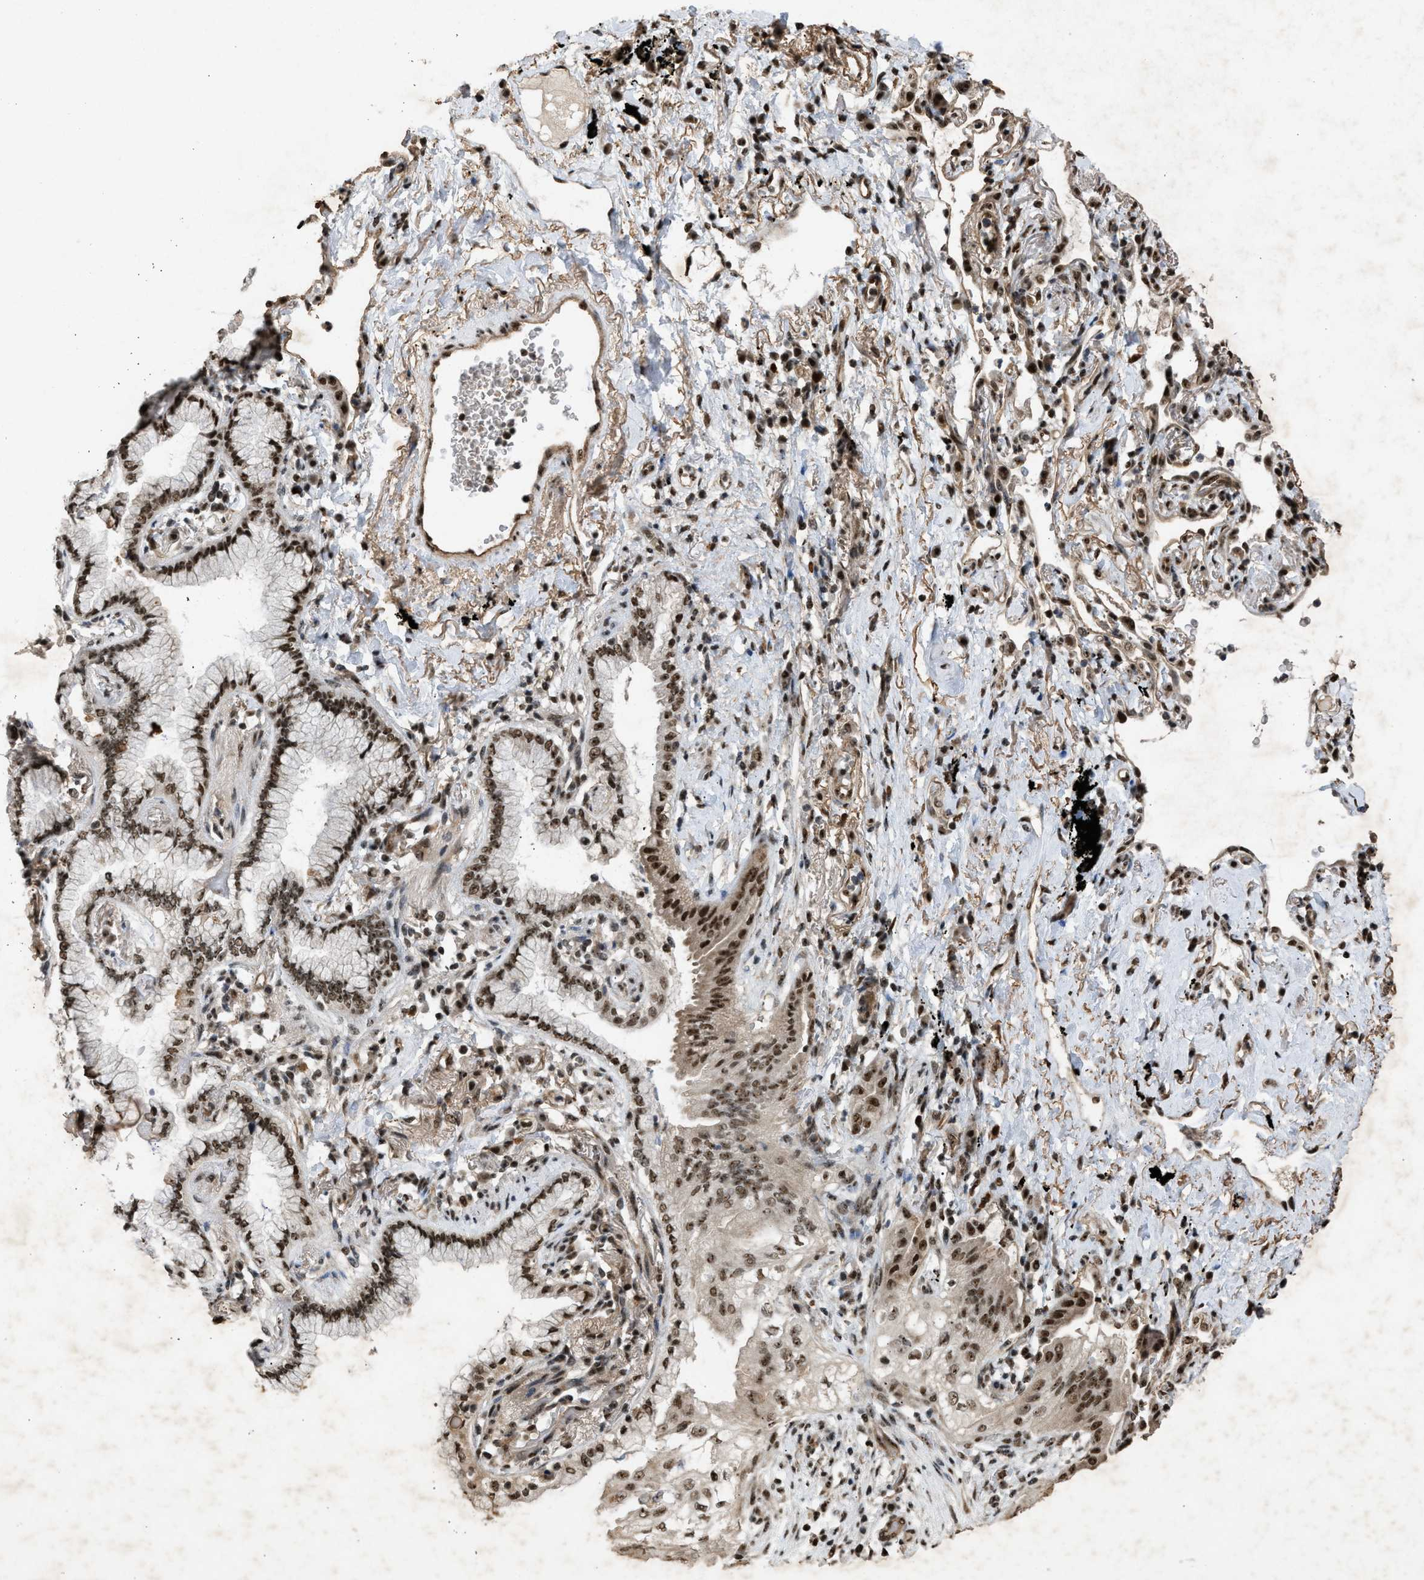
{"staining": {"intensity": "strong", "quantity": ">75%", "location": "cytoplasmic/membranous,nuclear"}, "tissue": "lung cancer", "cell_type": "Tumor cells", "image_type": "cancer", "snomed": [{"axis": "morphology", "description": "Normal tissue, NOS"}, {"axis": "morphology", "description": "Adenocarcinoma, NOS"}, {"axis": "topography", "description": "Bronchus"}, {"axis": "topography", "description": "Lung"}], "caption": "Brown immunohistochemical staining in adenocarcinoma (lung) demonstrates strong cytoplasmic/membranous and nuclear positivity in about >75% of tumor cells.", "gene": "TFDP2", "patient": {"sex": "female", "age": 70}}